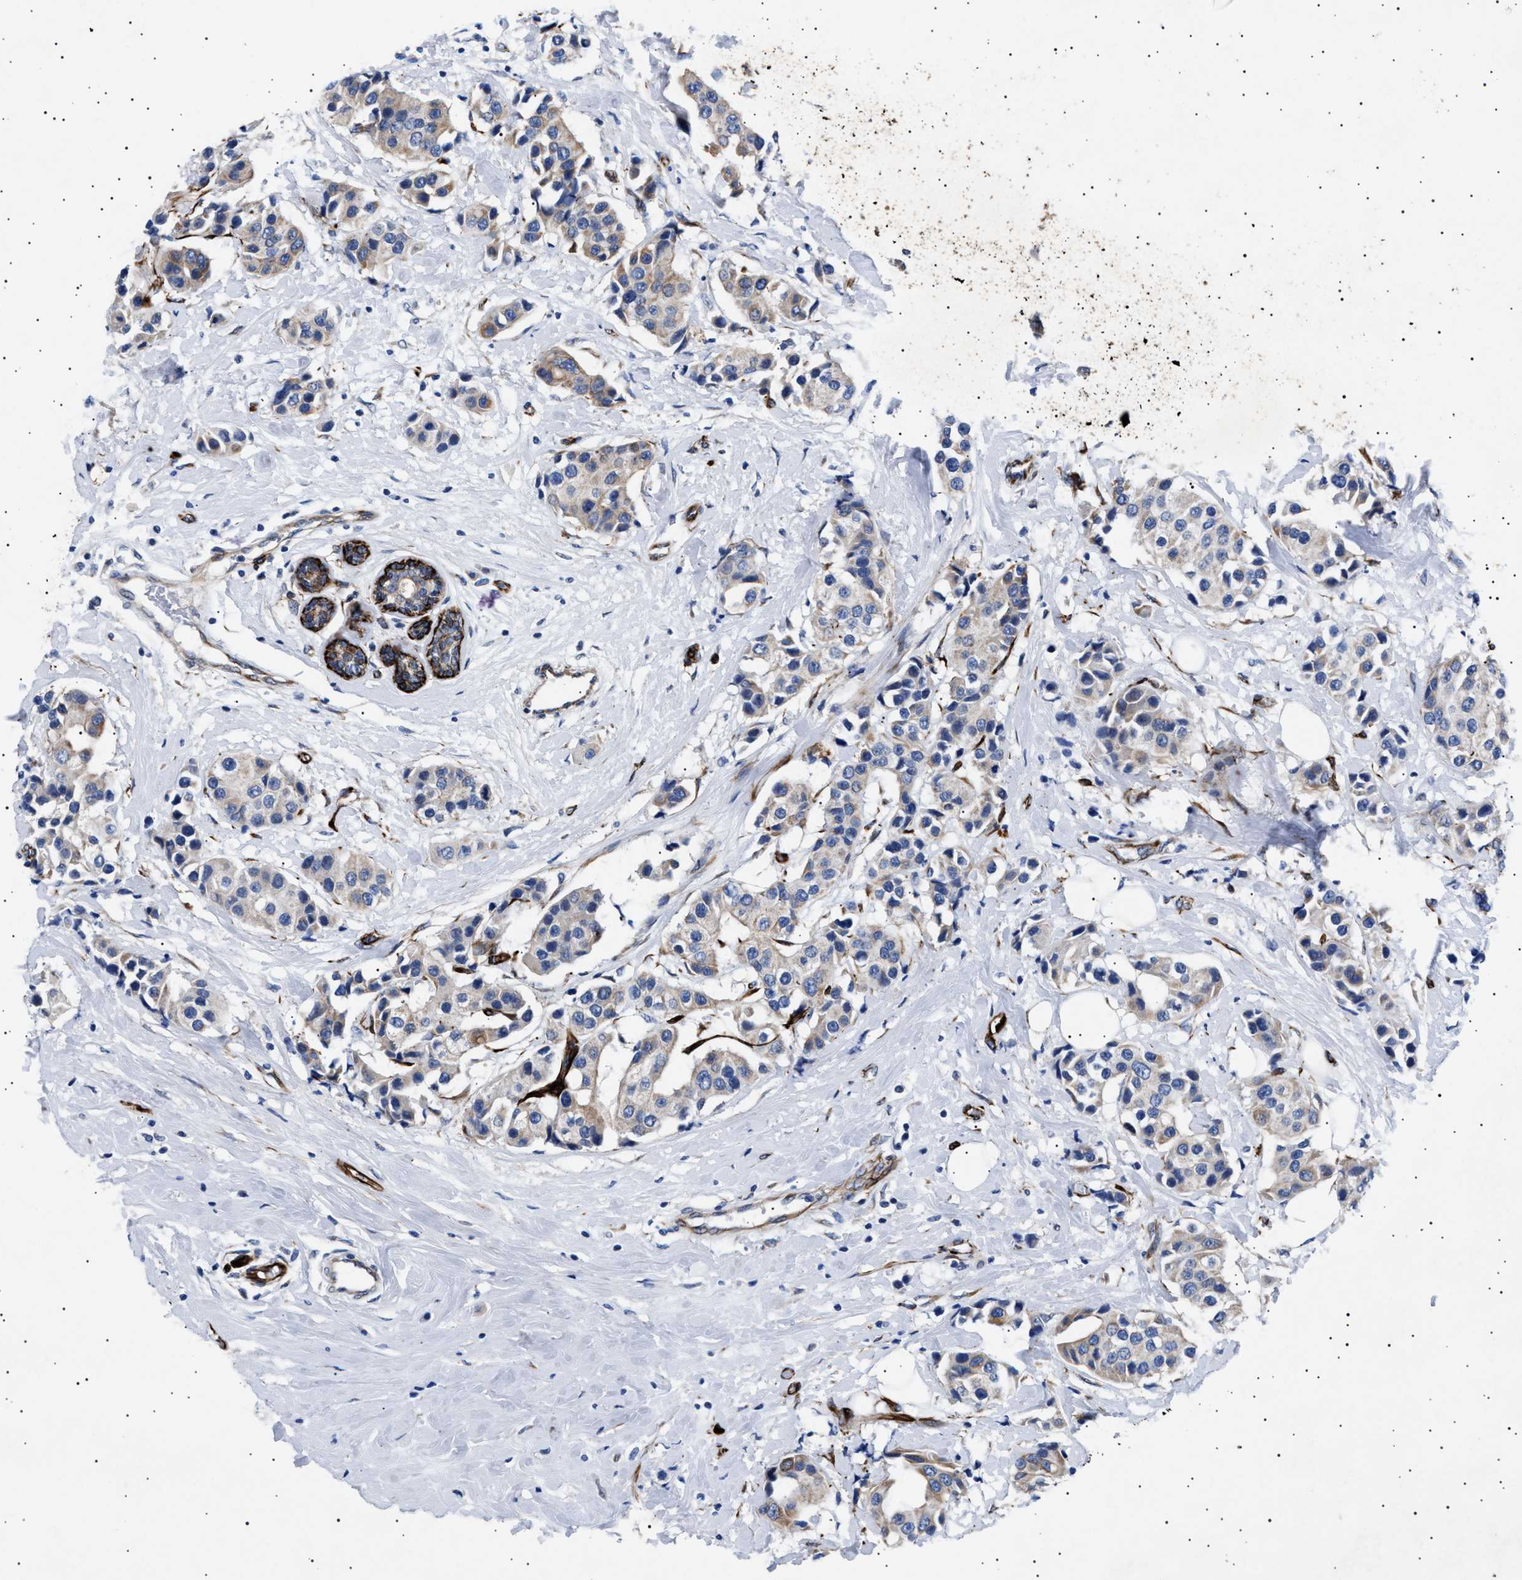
{"staining": {"intensity": "weak", "quantity": "<25%", "location": "cytoplasmic/membranous"}, "tissue": "breast cancer", "cell_type": "Tumor cells", "image_type": "cancer", "snomed": [{"axis": "morphology", "description": "Normal tissue, NOS"}, {"axis": "morphology", "description": "Duct carcinoma"}, {"axis": "topography", "description": "Breast"}], "caption": "Immunohistochemistry micrograph of breast cancer (invasive ductal carcinoma) stained for a protein (brown), which demonstrates no staining in tumor cells. Nuclei are stained in blue.", "gene": "OLFML2A", "patient": {"sex": "female", "age": 39}}